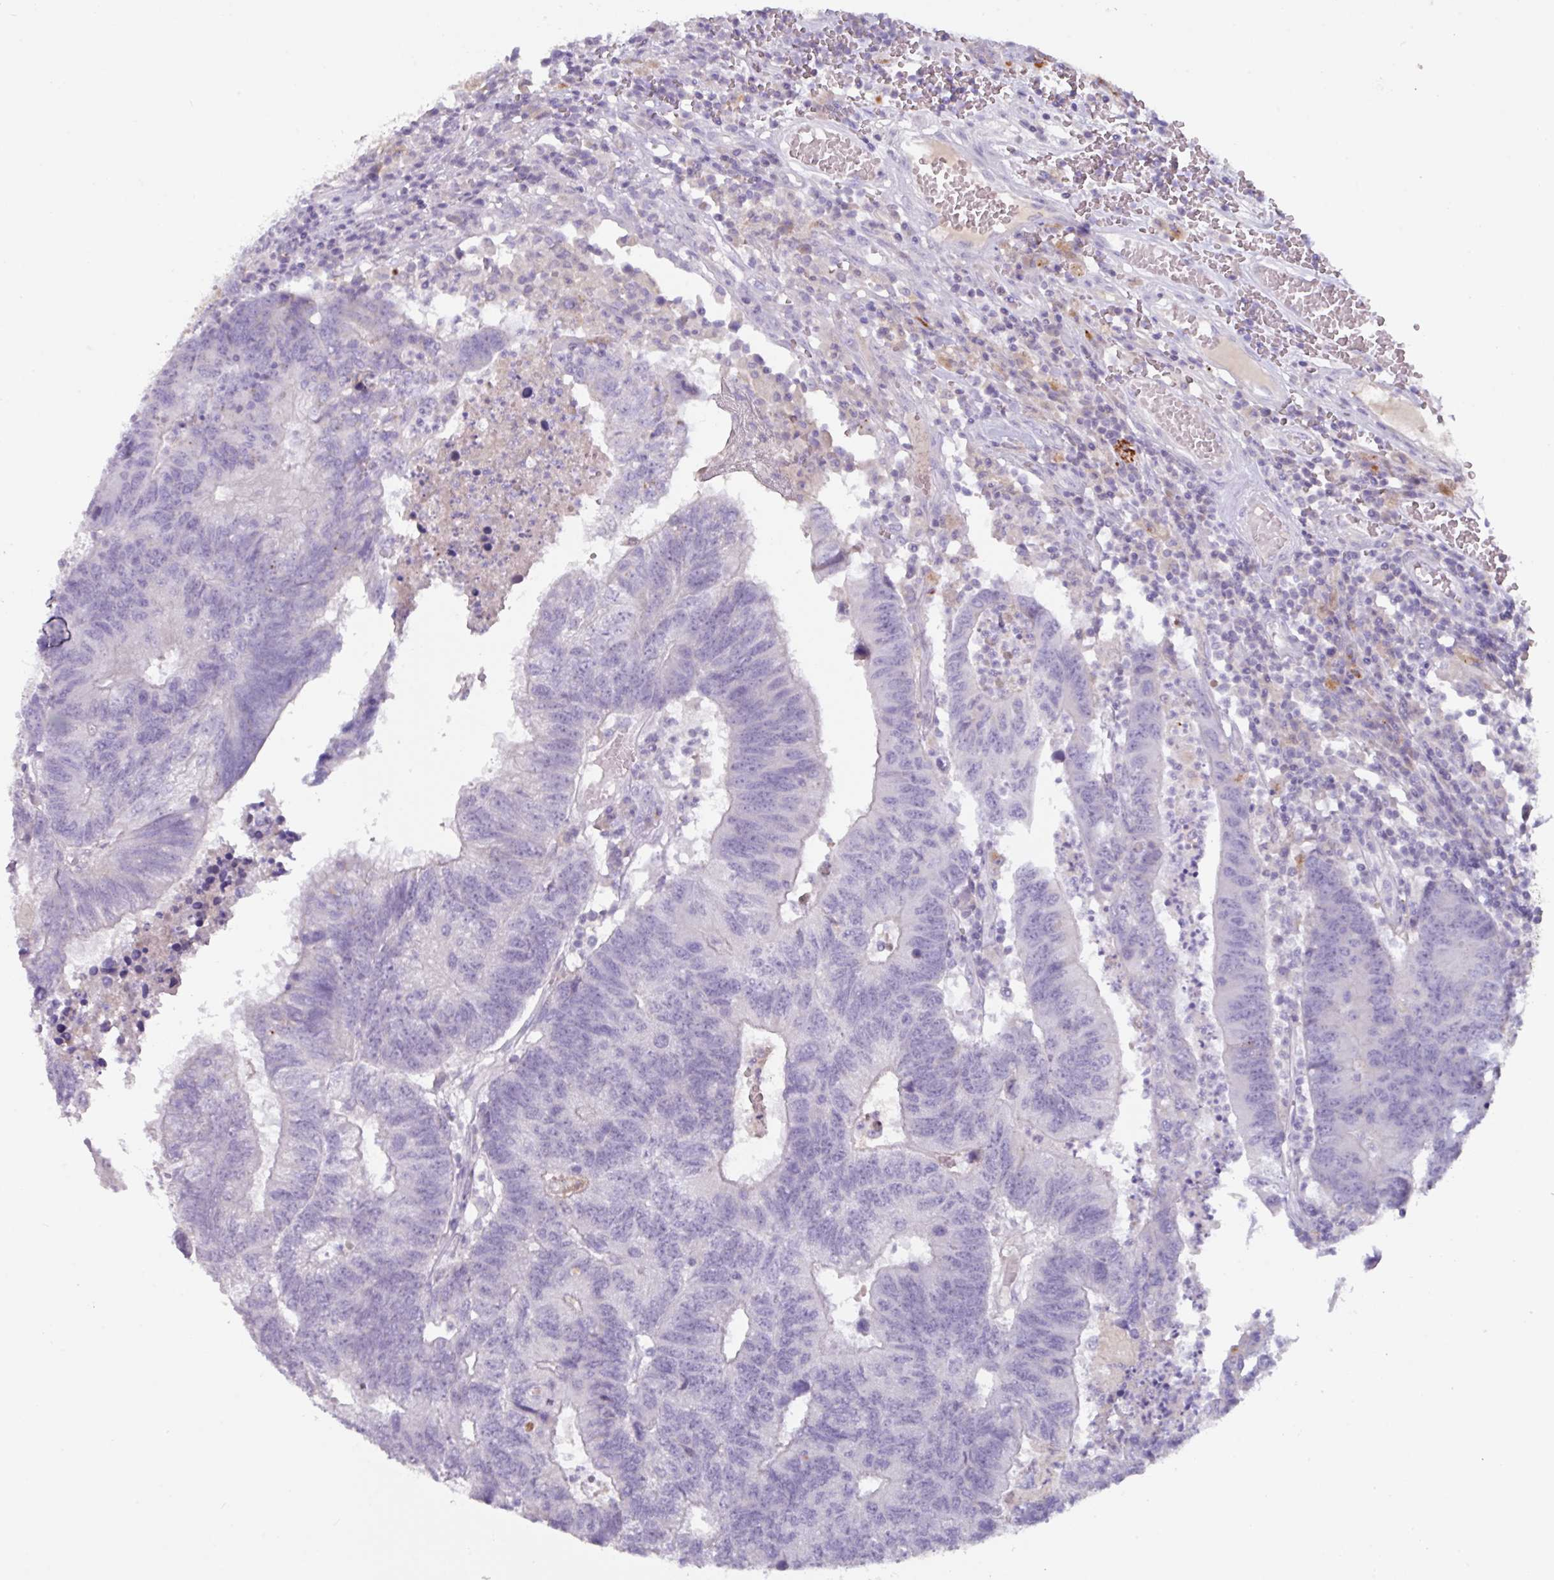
{"staining": {"intensity": "negative", "quantity": "none", "location": "none"}, "tissue": "colorectal cancer", "cell_type": "Tumor cells", "image_type": "cancer", "snomed": [{"axis": "morphology", "description": "Adenocarcinoma, NOS"}, {"axis": "topography", "description": "Colon"}], "caption": "DAB immunohistochemical staining of colorectal cancer (adenocarcinoma) demonstrates no significant positivity in tumor cells.", "gene": "OR2T10", "patient": {"sex": "female", "age": 48}}